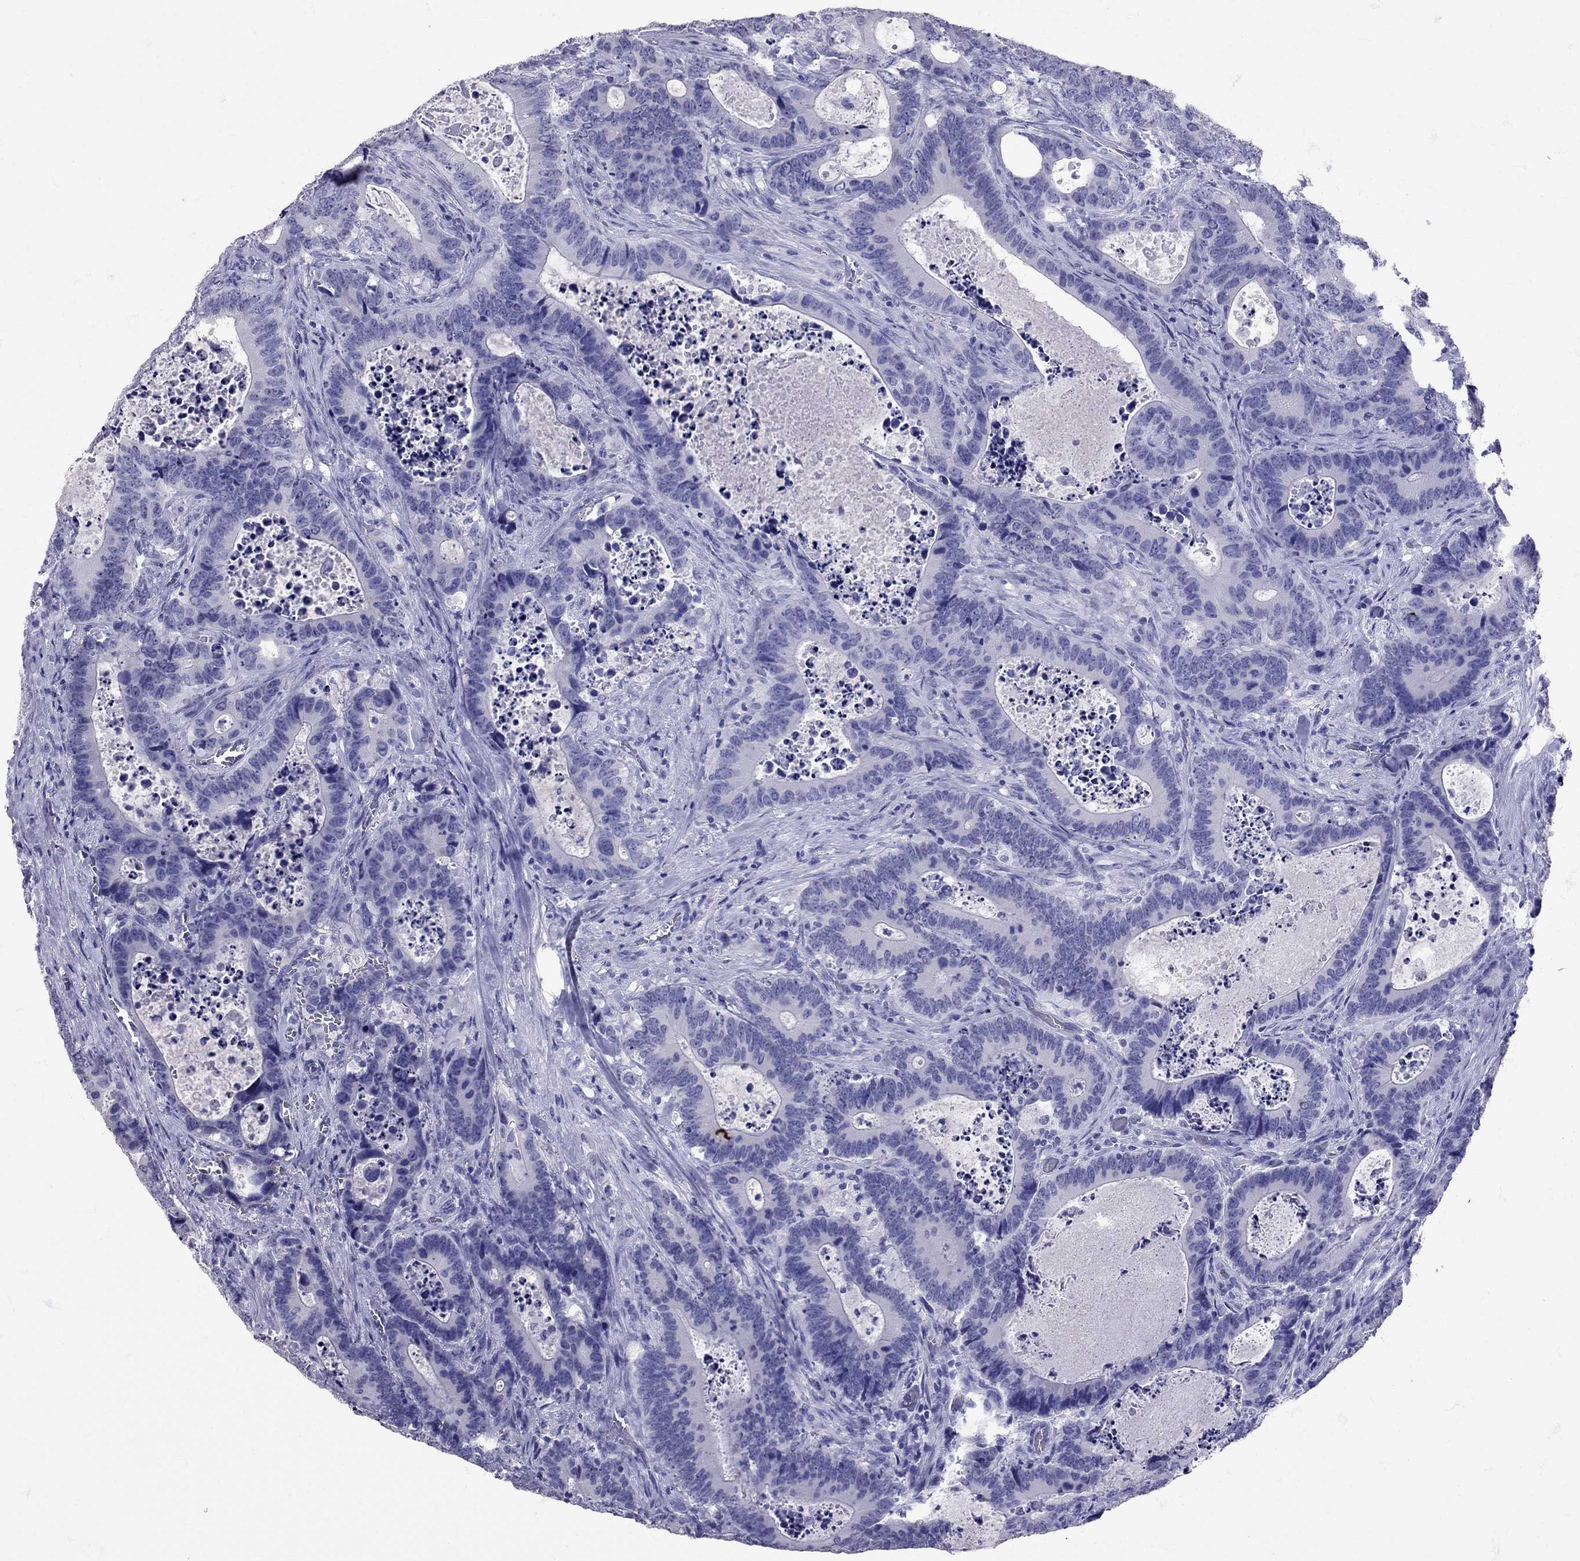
{"staining": {"intensity": "negative", "quantity": "none", "location": "none"}, "tissue": "colorectal cancer", "cell_type": "Tumor cells", "image_type": "cancer", "snomed": [{"axis": "morphology", "description": "Adenocarcinoma, NOS"}, {"axis": "topography", "description": "Colon"}], "caption": "Immunohistochemistry (IHC) histopathology image of neoplastic tissue: human colorectal cancer stained with DAB (3,3'-diaminobenzidine) shows no significant protein expression in tumor cells.", "gene": "AVP", "patient": {"sex": "female", "age": 82}}